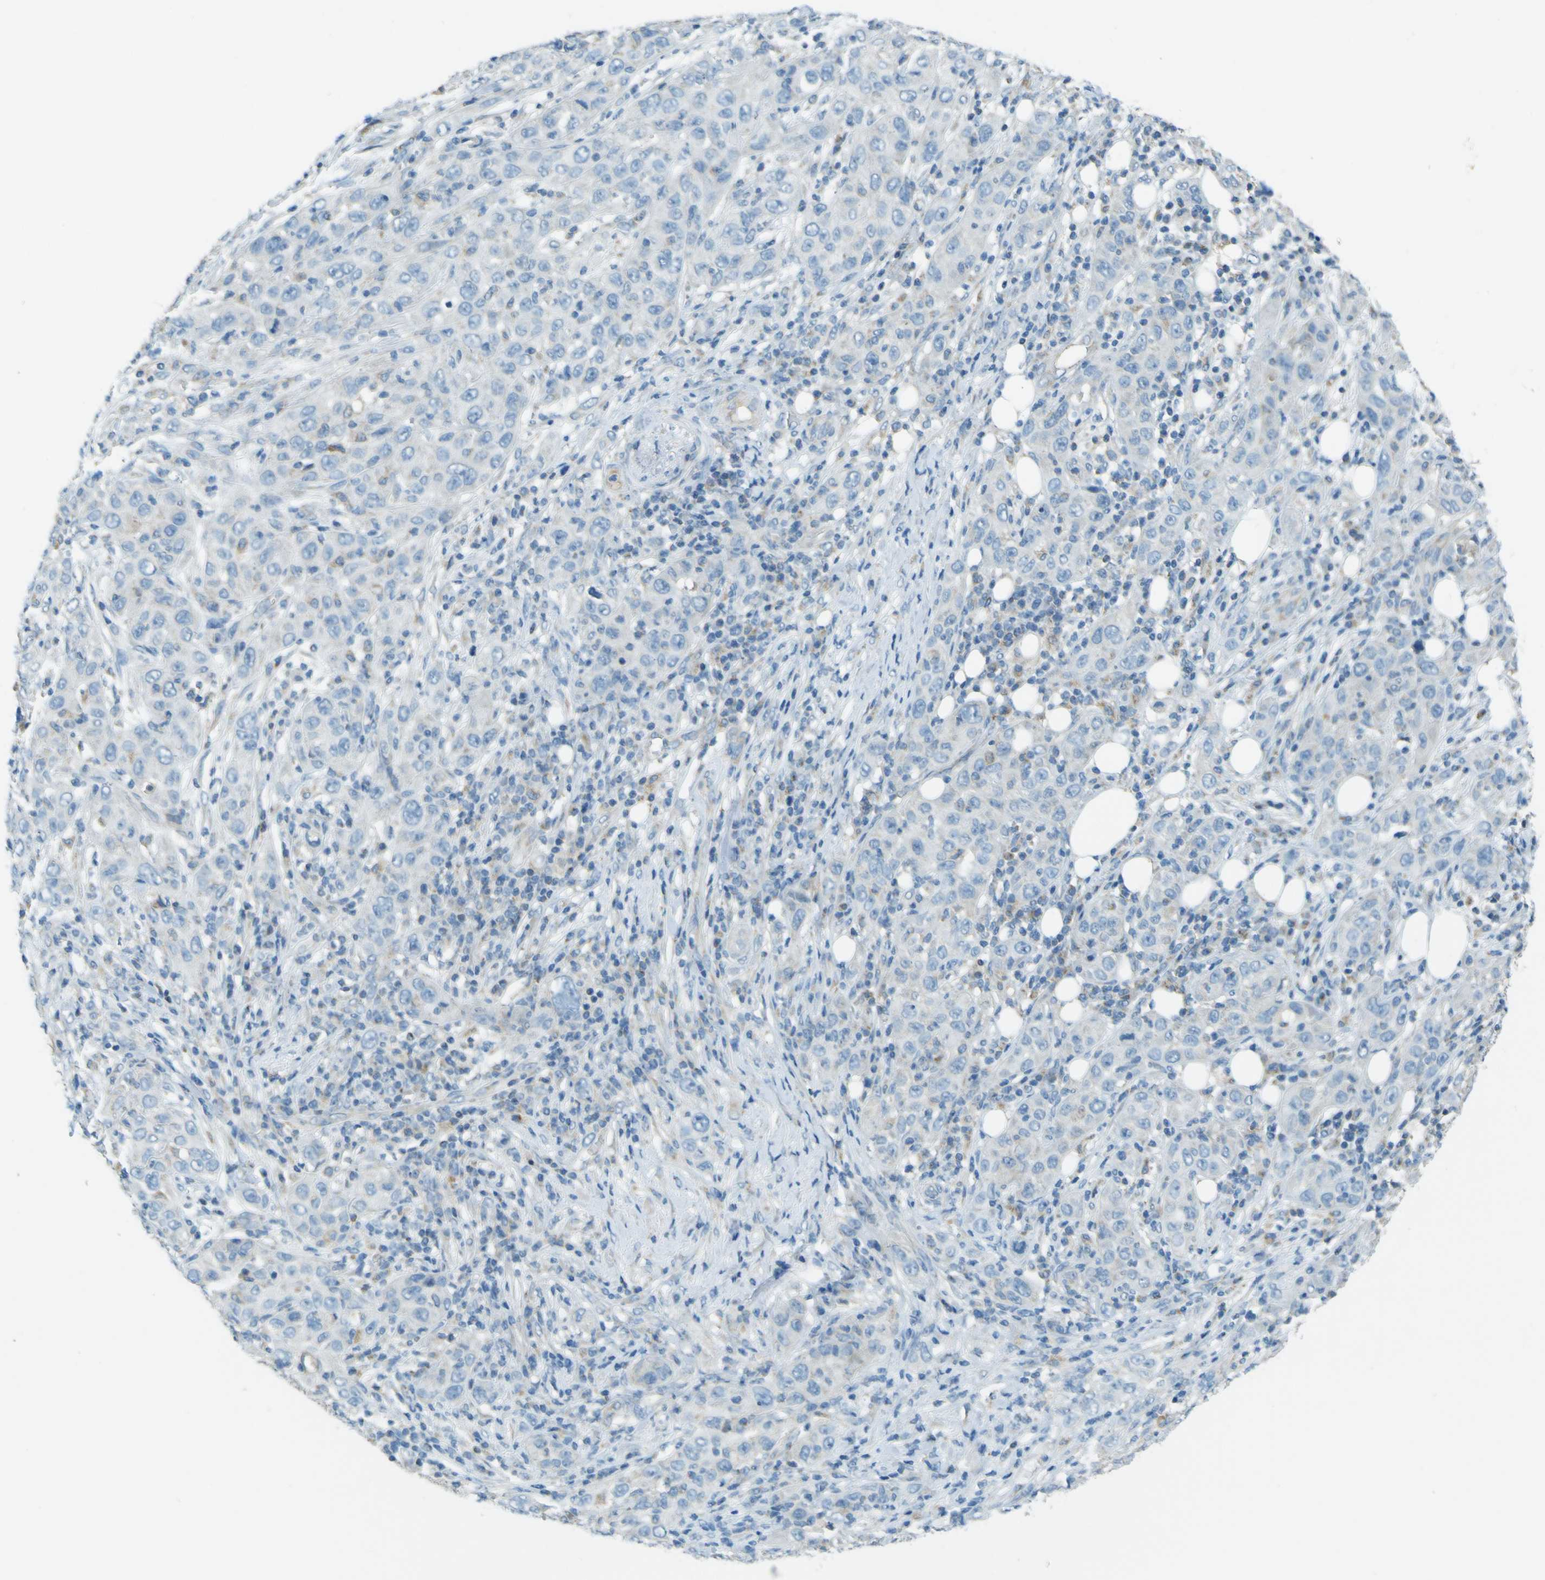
{"staining": {"intensity": "negative", "quantity": "none", "location": "none"}, "tissue": "skin cancer", "cell_type": "Tumor cells", "image_type": "cancer", "snomed": [{"axis": "morphology", "description": "Squamous cell carcinoma, NOS"}, {"axis": "topography", "description": "Skin"}], "caption": "An image of skin squamous cell carcinoma stained for a protein demonstrates no brown staining in tumor cells. Brightfield microscopy of immunohistochemistry stained with DAB (3,3'-diaminobenzidine) (brown) and hematoxylin (blue), captured at high magnification.", "gene": "FKTN", "patient": {"sex": "female", "age": 88}}